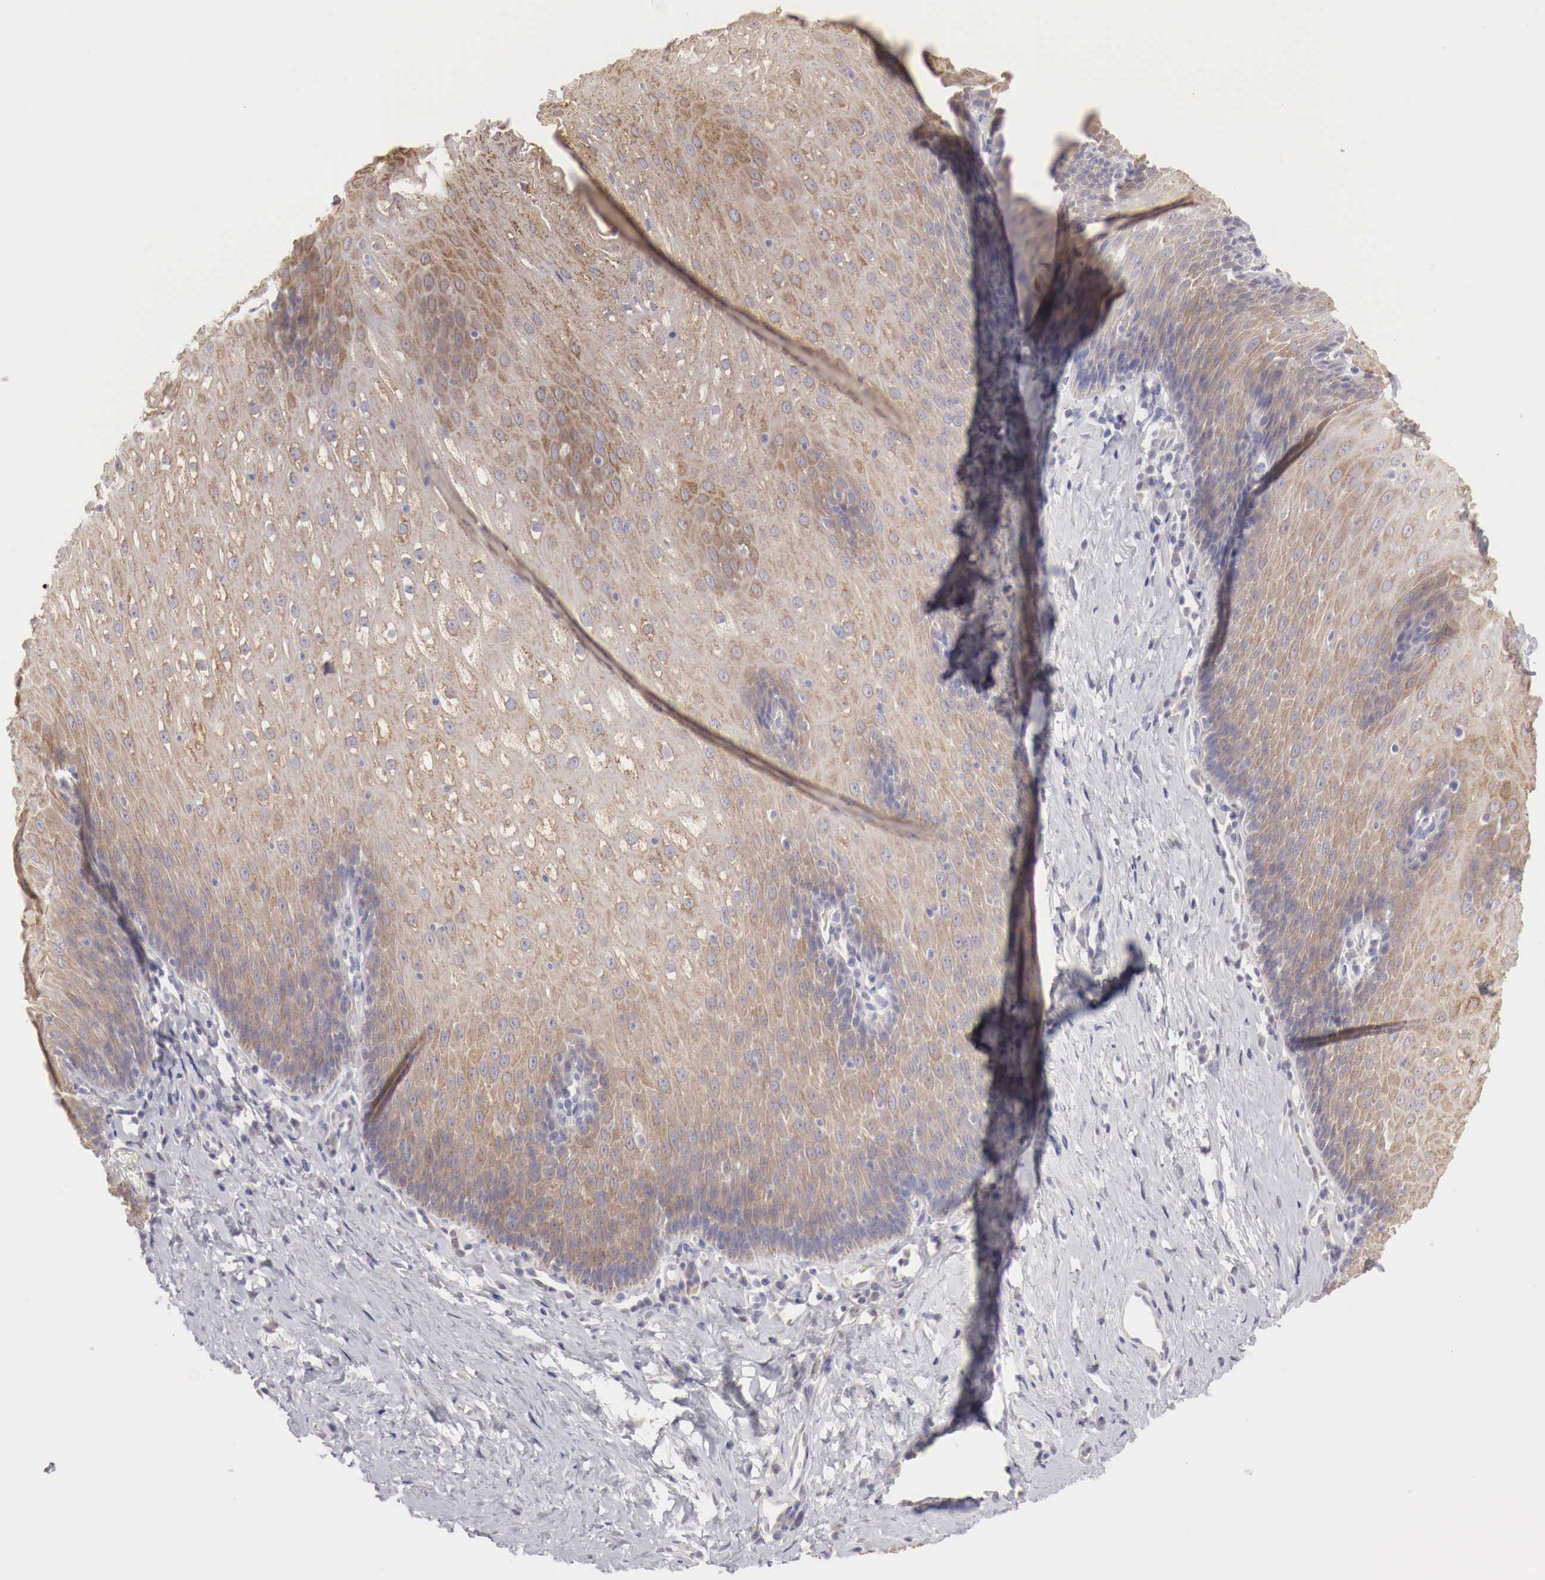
{"staining": {"intensity": "moderate", "quantity": ">75%", "location": "cytoplasmic/membranous"}, "tissue": "esophagus", "cell_type": "Squamous epithelial cells", "image_type": "normal", "snomed": [{"axis": "morphology", "description": "Normal tissue, NOS"}, {"axis": "topography", "description": "Esophagus"}], "caption": "Immunohistochemical staining of benign human esophagus reveals medium levels of moderate cytoplasmic/membranous staining in approximately >75% of squamous epithelial cells. Using DAB (3,3'-diaminobenzidine) (brown) and hematoxylin (blue) stains, captured at high magnification using brightfield microscopy.", "gene": "NSDHL", "patient": {"sex": "female", "age": 61}}